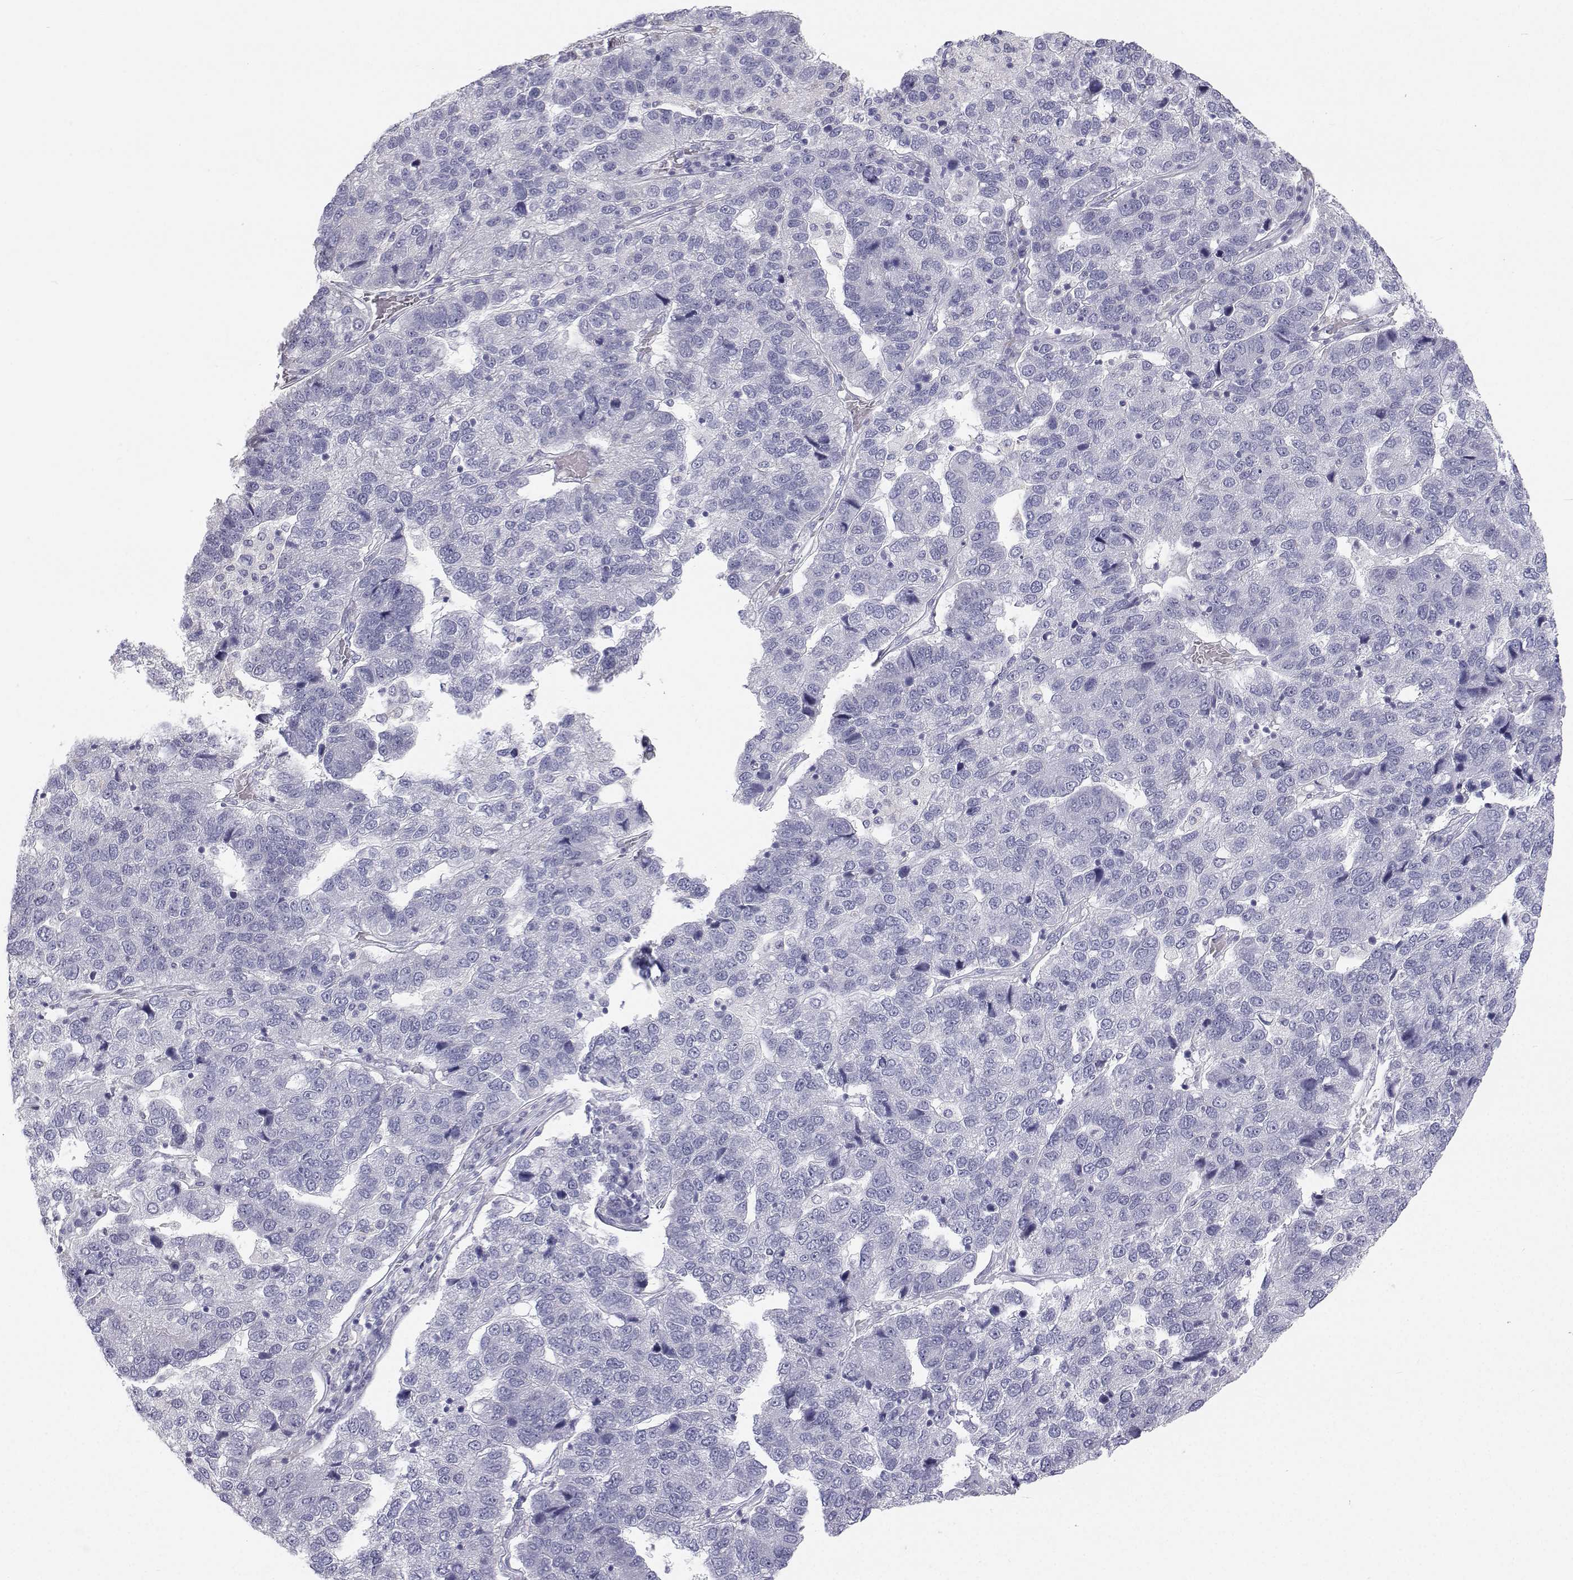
{"staining": {"intensity": "negative", "quantity": "none", "location": "none"}, "tissue": "pancreatic cancer", "cell_type": "Tumor cells", "image_type": "cancer", "snomed": [{"axis": "morphology", "description": "Adenocarcinoma, NOS"}, {"axis": "topography", "description": "Pancreas"}], "caption": "This is a micrograph of IHC staining of pancreatic cancer, which shows no staining in tumor cells.", "gene": "TTN", "patient": {"sex": "female", "age": 61}}